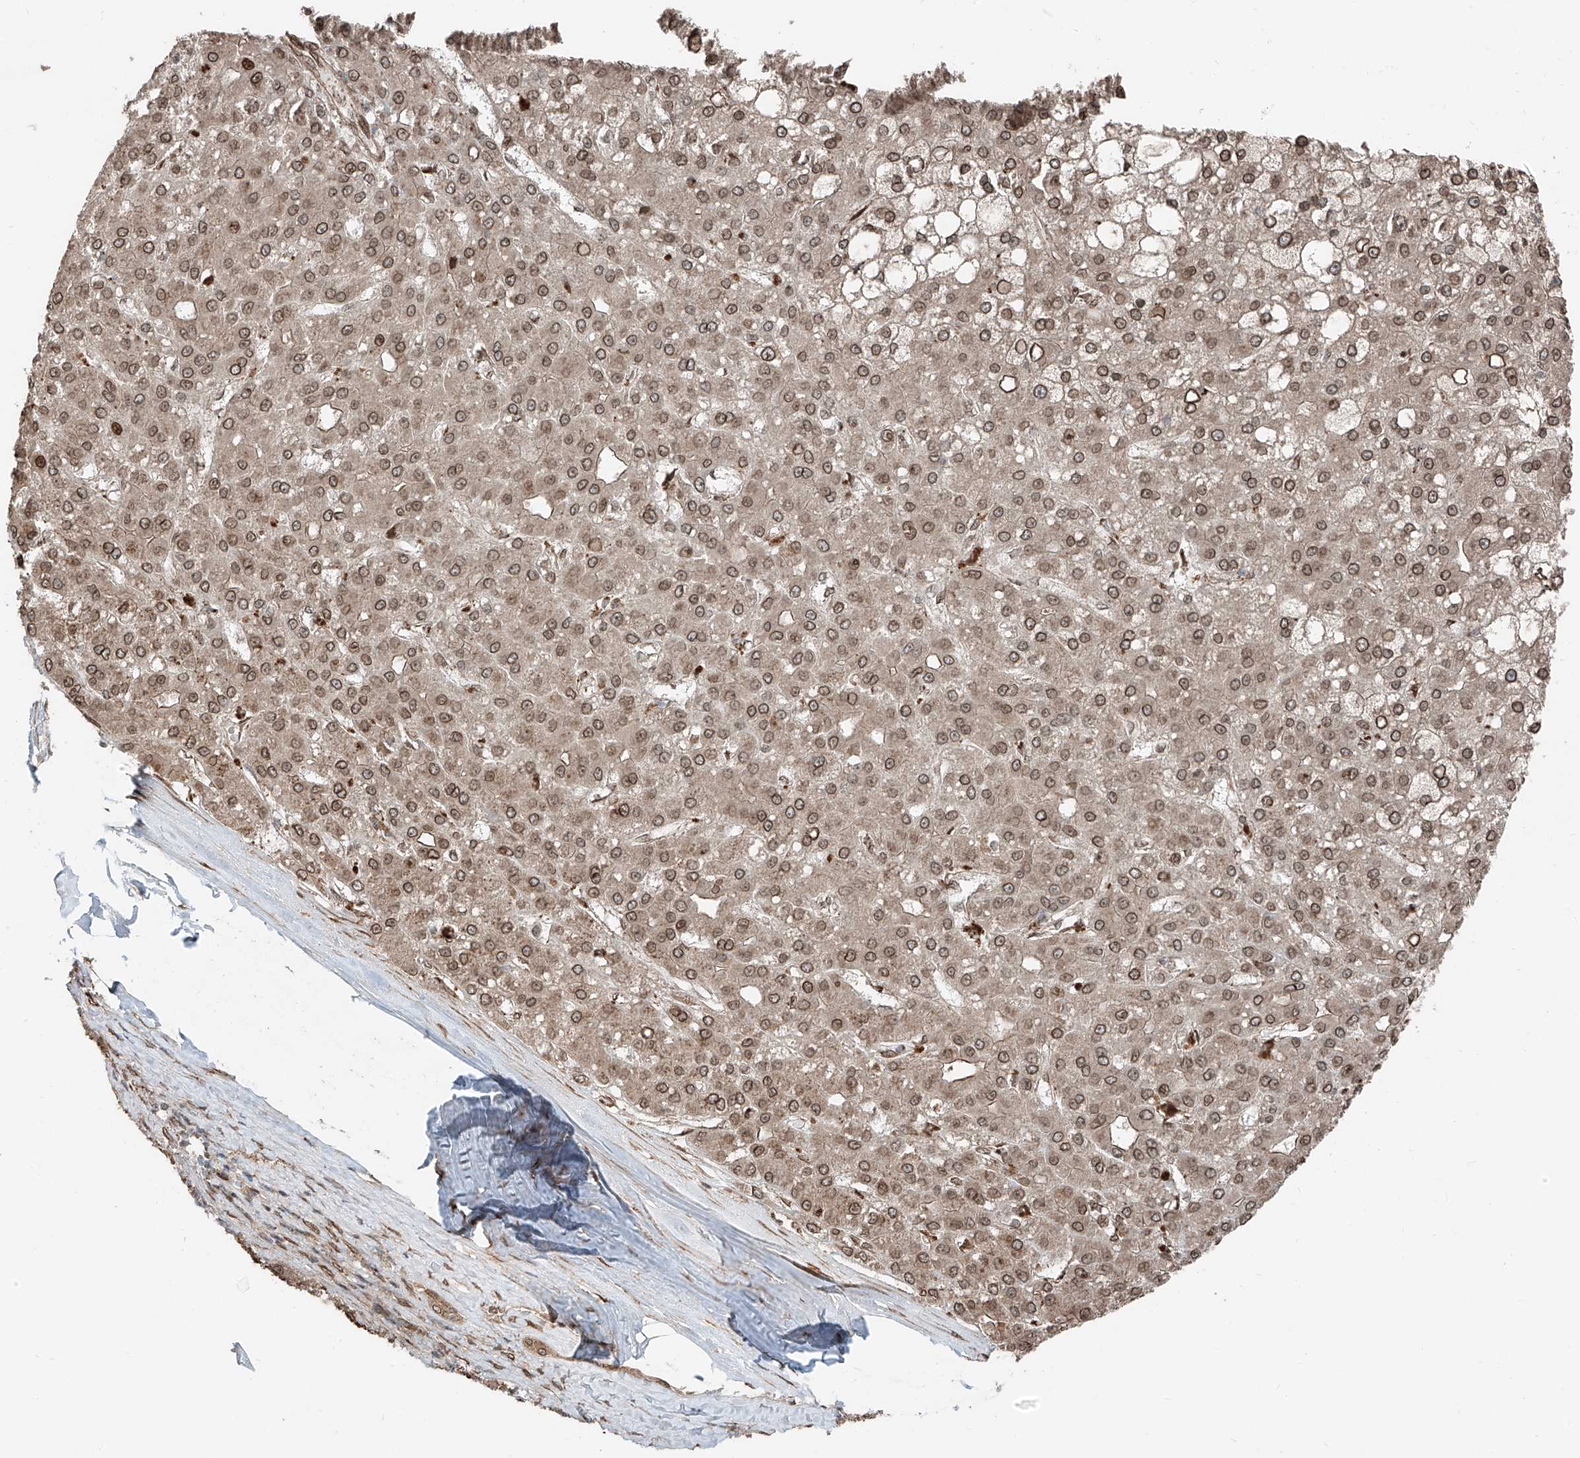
{"staining": {"intensity": "moderate", "quantity": ">75%", "location": "cytoplasmic/membranous,nuclear"}, "tissue": "liver cancer", "cell_type": "Tumor cells", "image_type": "cancer", "snomed": [{"axis": "morphology", "description": "Carcinoma, Hepatocellular, NOS"}, {"axis": "topography", "description": "Liver"}], "caption": "Immunohistochemical staining of liver cancer (hepatocellular carcinoma) shows moderate cytoplasmic/membranous and nuclear protein staining in approximately >75% of tumor cells.", "gene": "CEP162", "patient": {"sex": "male", "age": 67}}